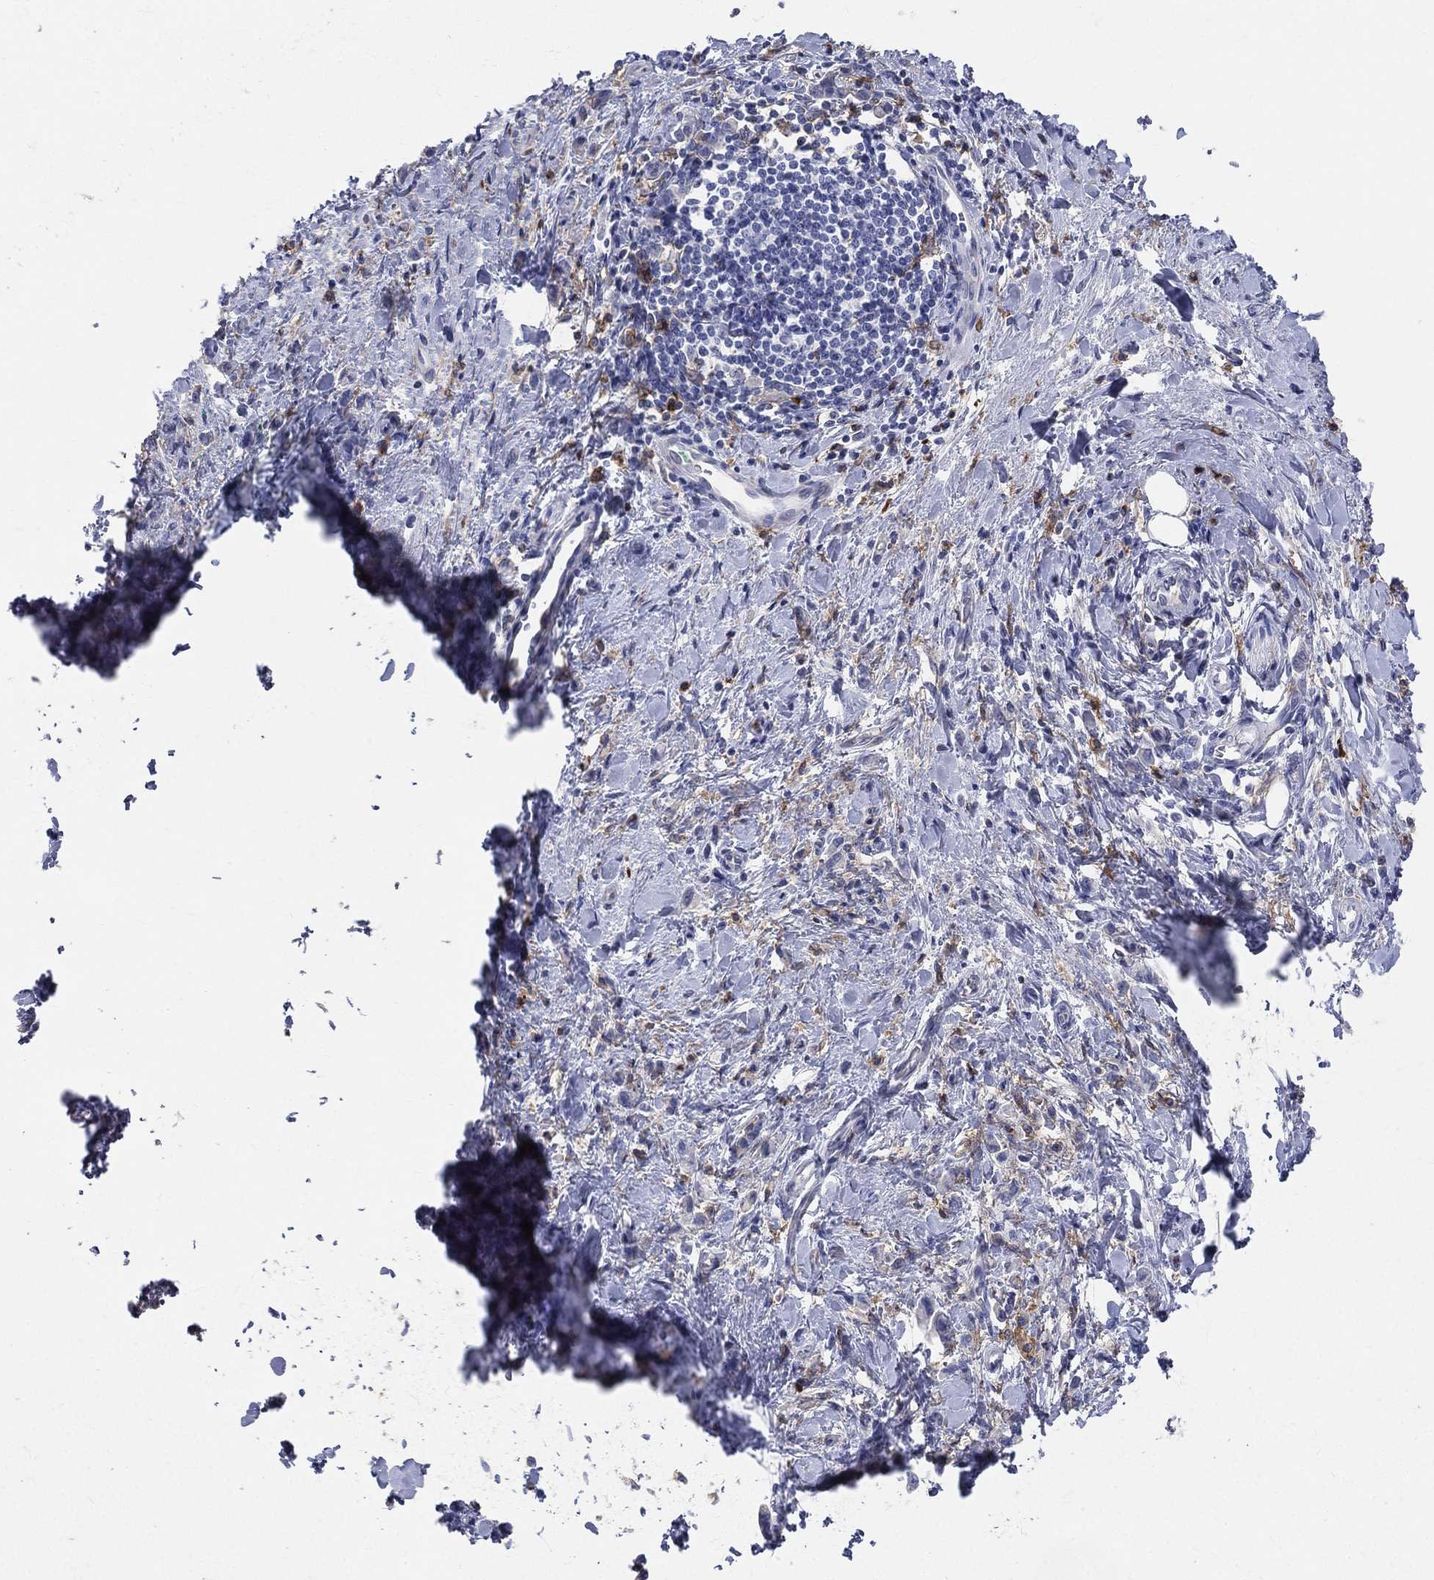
{"staining": {"intensity": "negative", "quantity": "none", "location": "none"}, "tissue": "stomach cancer", "cell_type": "Tumor cells", "image_type": "cancer", "snomed": [{"axis": "morphology", "description": "Adenocarcinoma, NOS"}, {"axis": "topography", "description": "Stomach"}], "caption": "Adenocarcinoma (stomach) was stained to show a protein in brown. There is no significant expression in tumor cells. (DAB (3,3'-diaminobenzidine) IHC with hematoxylin counter stain).", "gene": "CD33", "patient": {"sex": "male", "age": 77}}